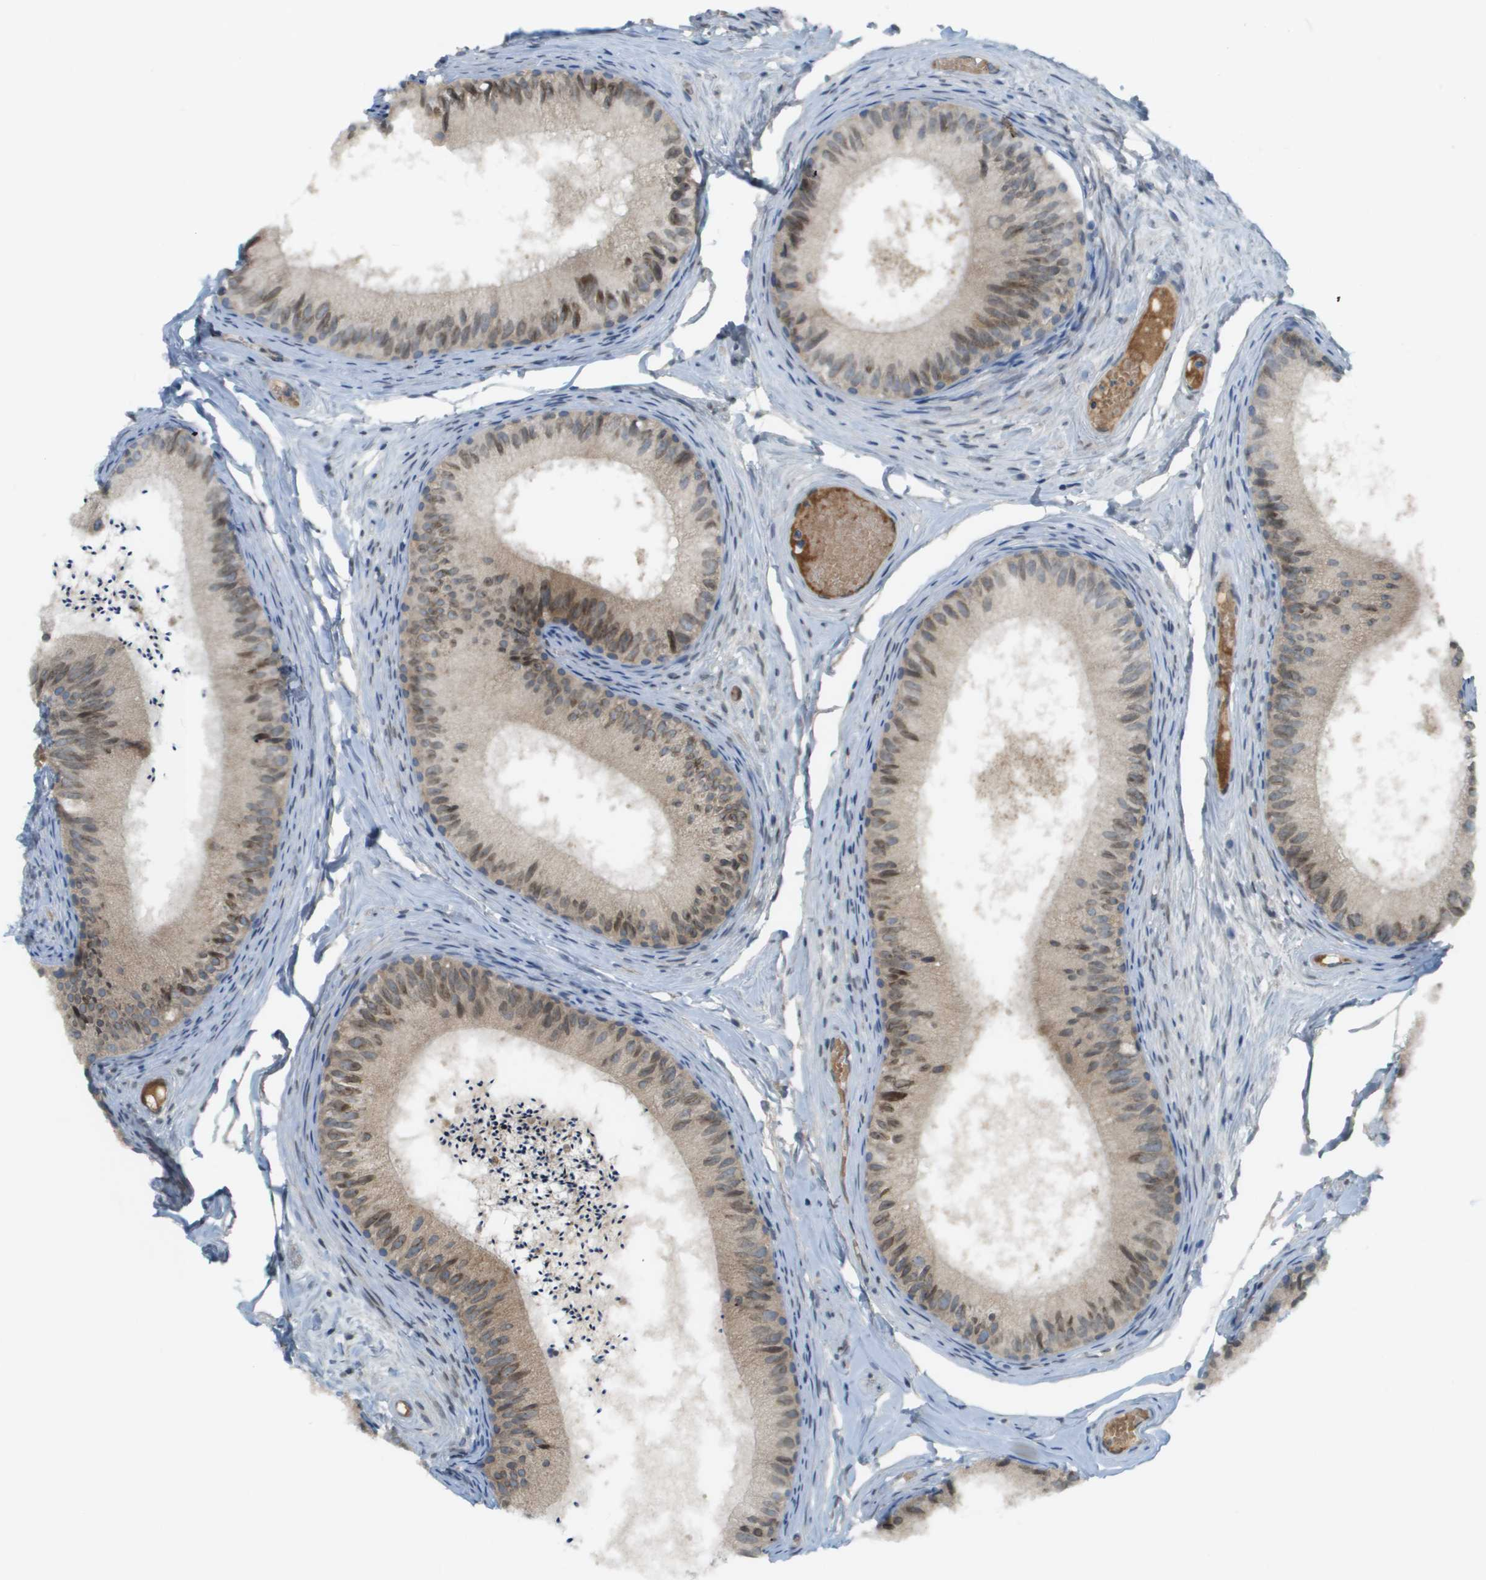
{"staining": {"intensity": "moderate", "quantity": ">75%", "location": "cytoplasmic/membranous,nuclear"}, "tissue": "epididymis", "cell_type": "Glandular cells", "image_type": "normal", "snomed": [{"axis": "morphology", "description": "Normal tissue, NOS"}, {"axis": "topography", "description": "Epididymis"}], "caption": "Epididymis stained with DAB (3,3'-diaminobenzidine) IHC demonstrates medium levels of moderate cytoplasmic/membranous,nuclear positivity in about >75% of glandular cells.", "gene": "CACNB4", "patient": {"sex": "male", "age": 46}}